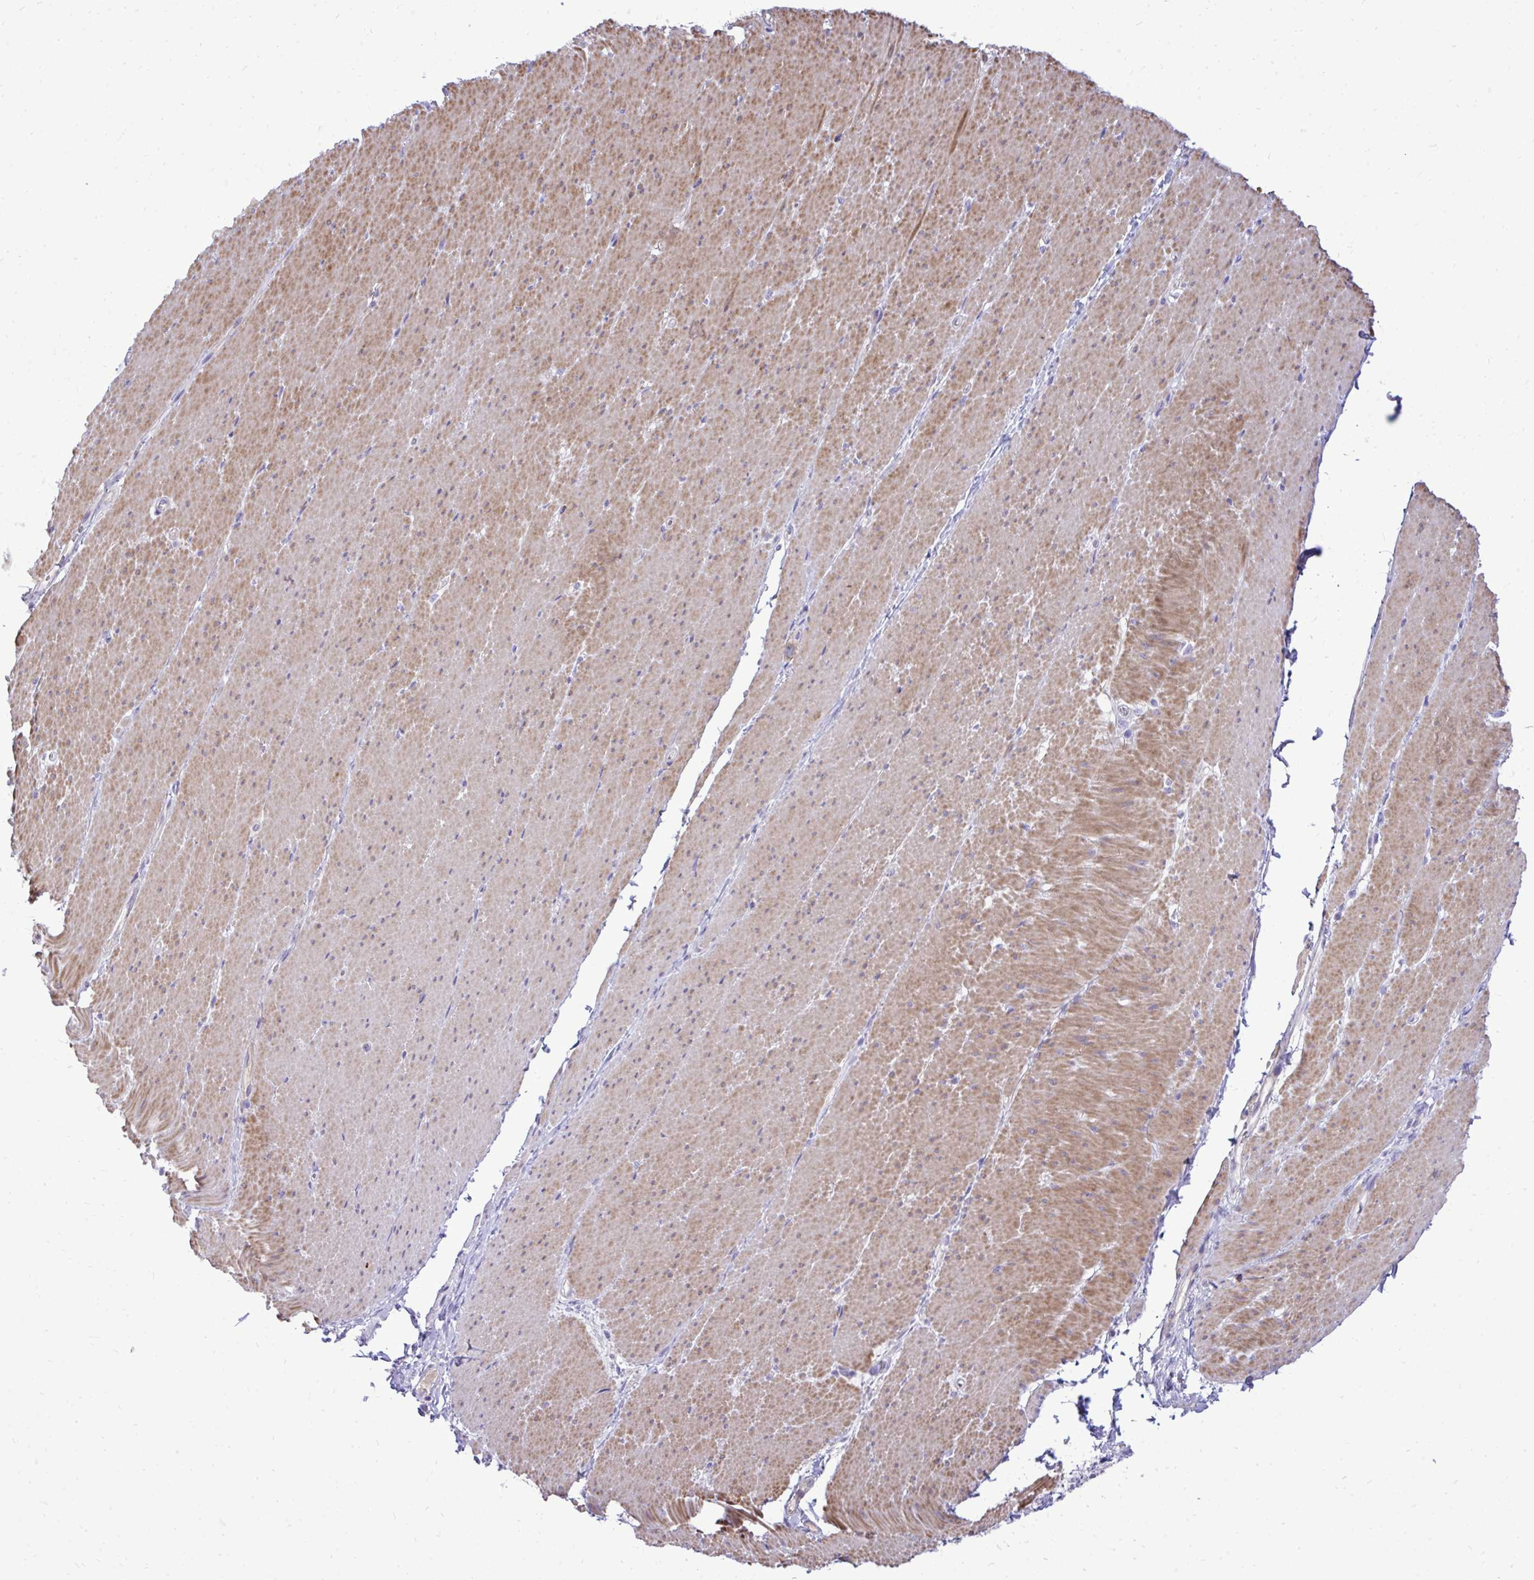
{"staining": {"intensity": "moderate", "quantity": "25%-75%", "location": "cytoplasmic/membranous"}, "tissue": "smooth muscle", "cell_type": "Smooth muscle cells", "image_type": "normal", "snomed": [{"axis": "morphology", "description": "Normal tissue, NOS"}, {"axis": "topography", "description": "Smooth muscle"}, {"axis": "topography", "description": "Rectum"}], "caption": "IHC micrograph of unremarkable smooth muscle: human smooth muscle stained using immunohistochemistry displays medium levels of moderate protein expression localized specifically in the cytoplasmic/membranous of smooth muscle cells, appearing as a cytoplasmic/membranous brown color.", "gene": "TP53I11", "patient": {"sex": "male", "age": 53}}